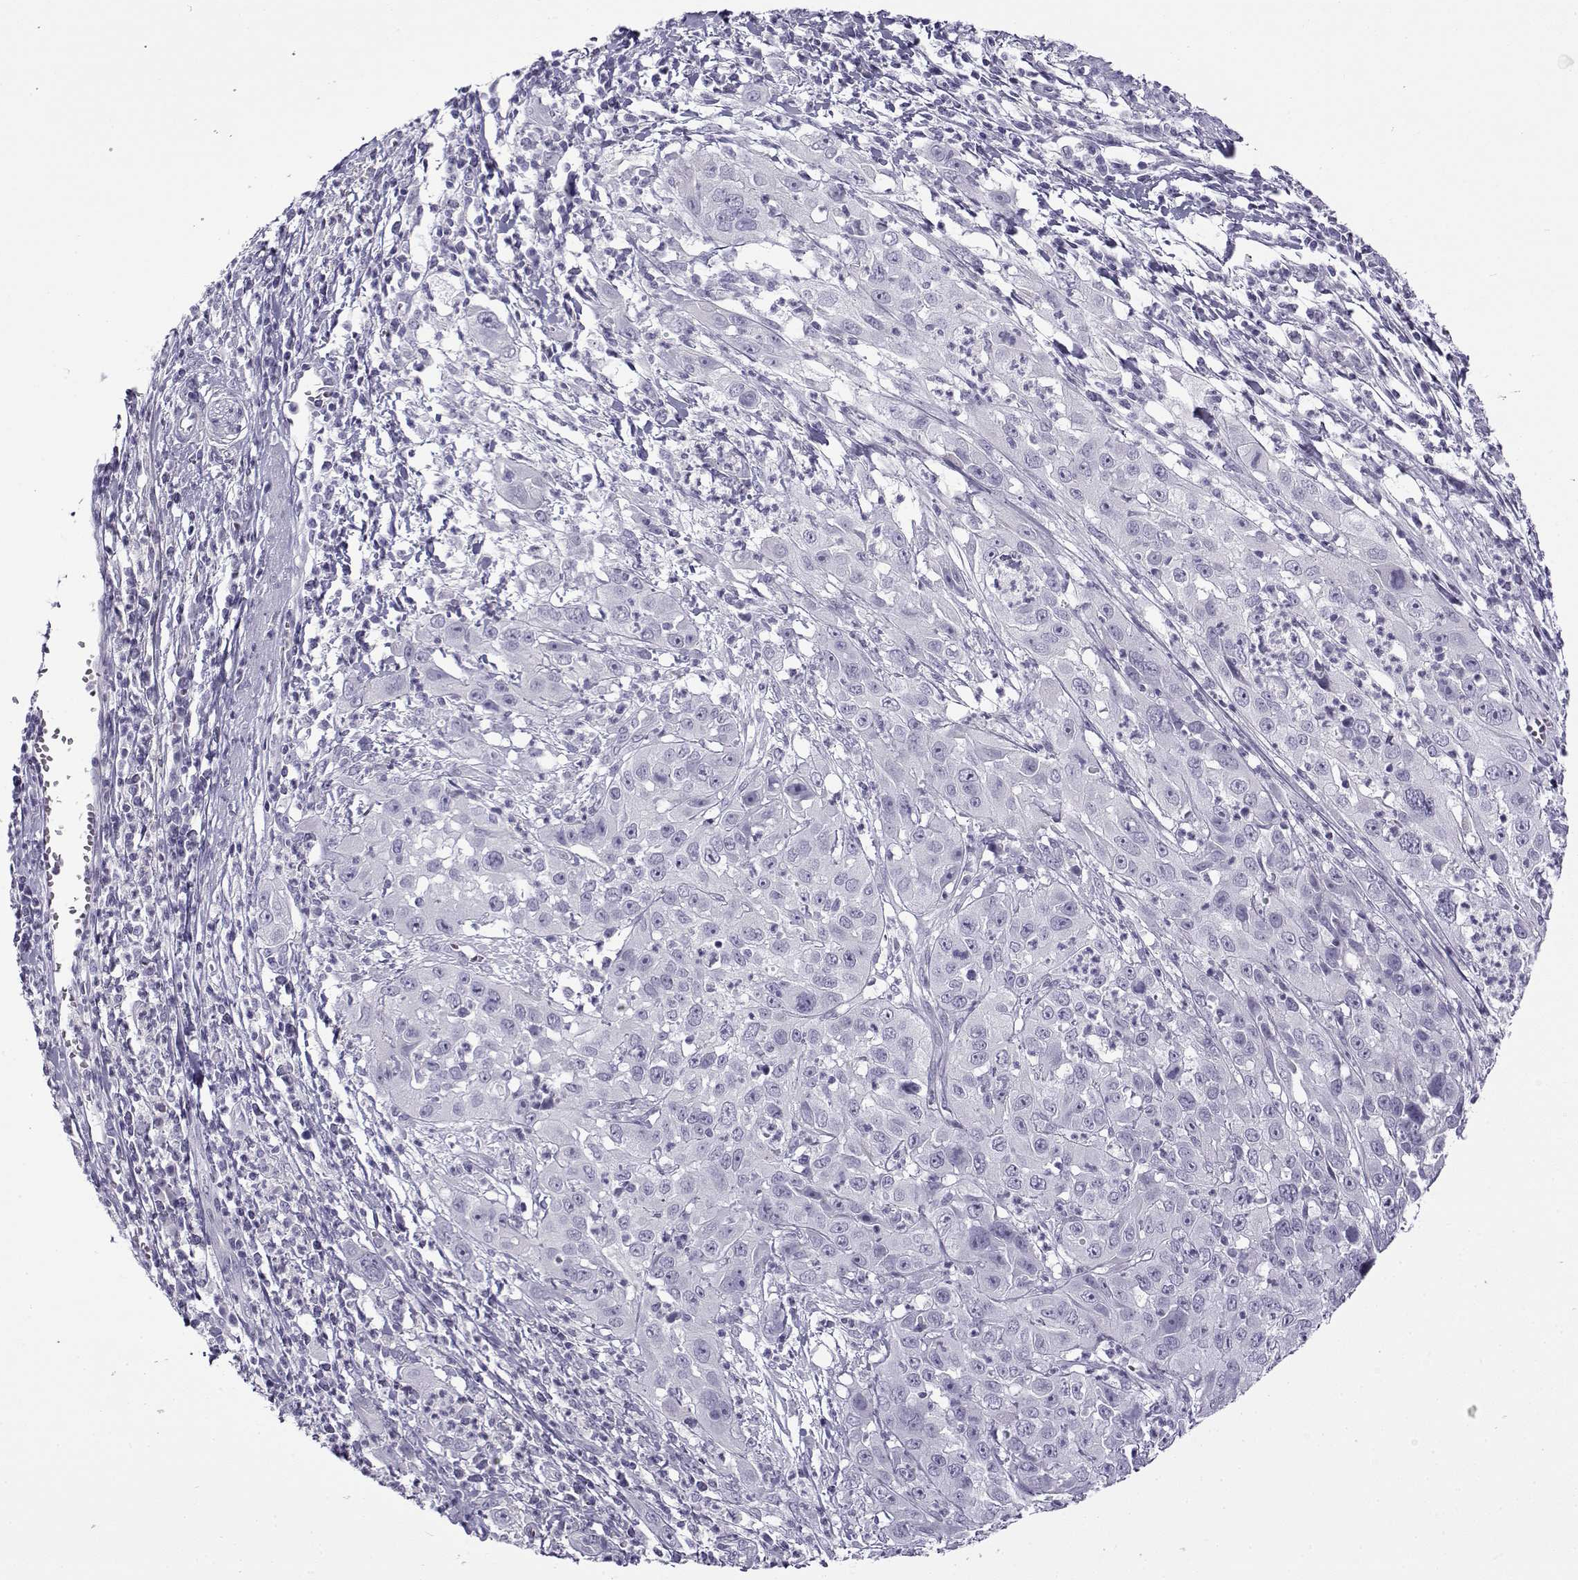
{"staining": {"intensity": "negative", "quantity": "none", "location": "none"}, "tissue": "cervical cancer", "cell_type": "Tumor cells", "image_type": "cancer", "snomed": [{"axis": "morphology", "description": "Squamous cell carcinoma, NOS"}, {"axis": "topography", "description": "Cervix"}], "caption": "Tumor cells are negative for brown protein staining in squamous cell carcinoma (cervical).", "gene": "GTSF1L", "patient": {"sex": "female", "age": 32}}